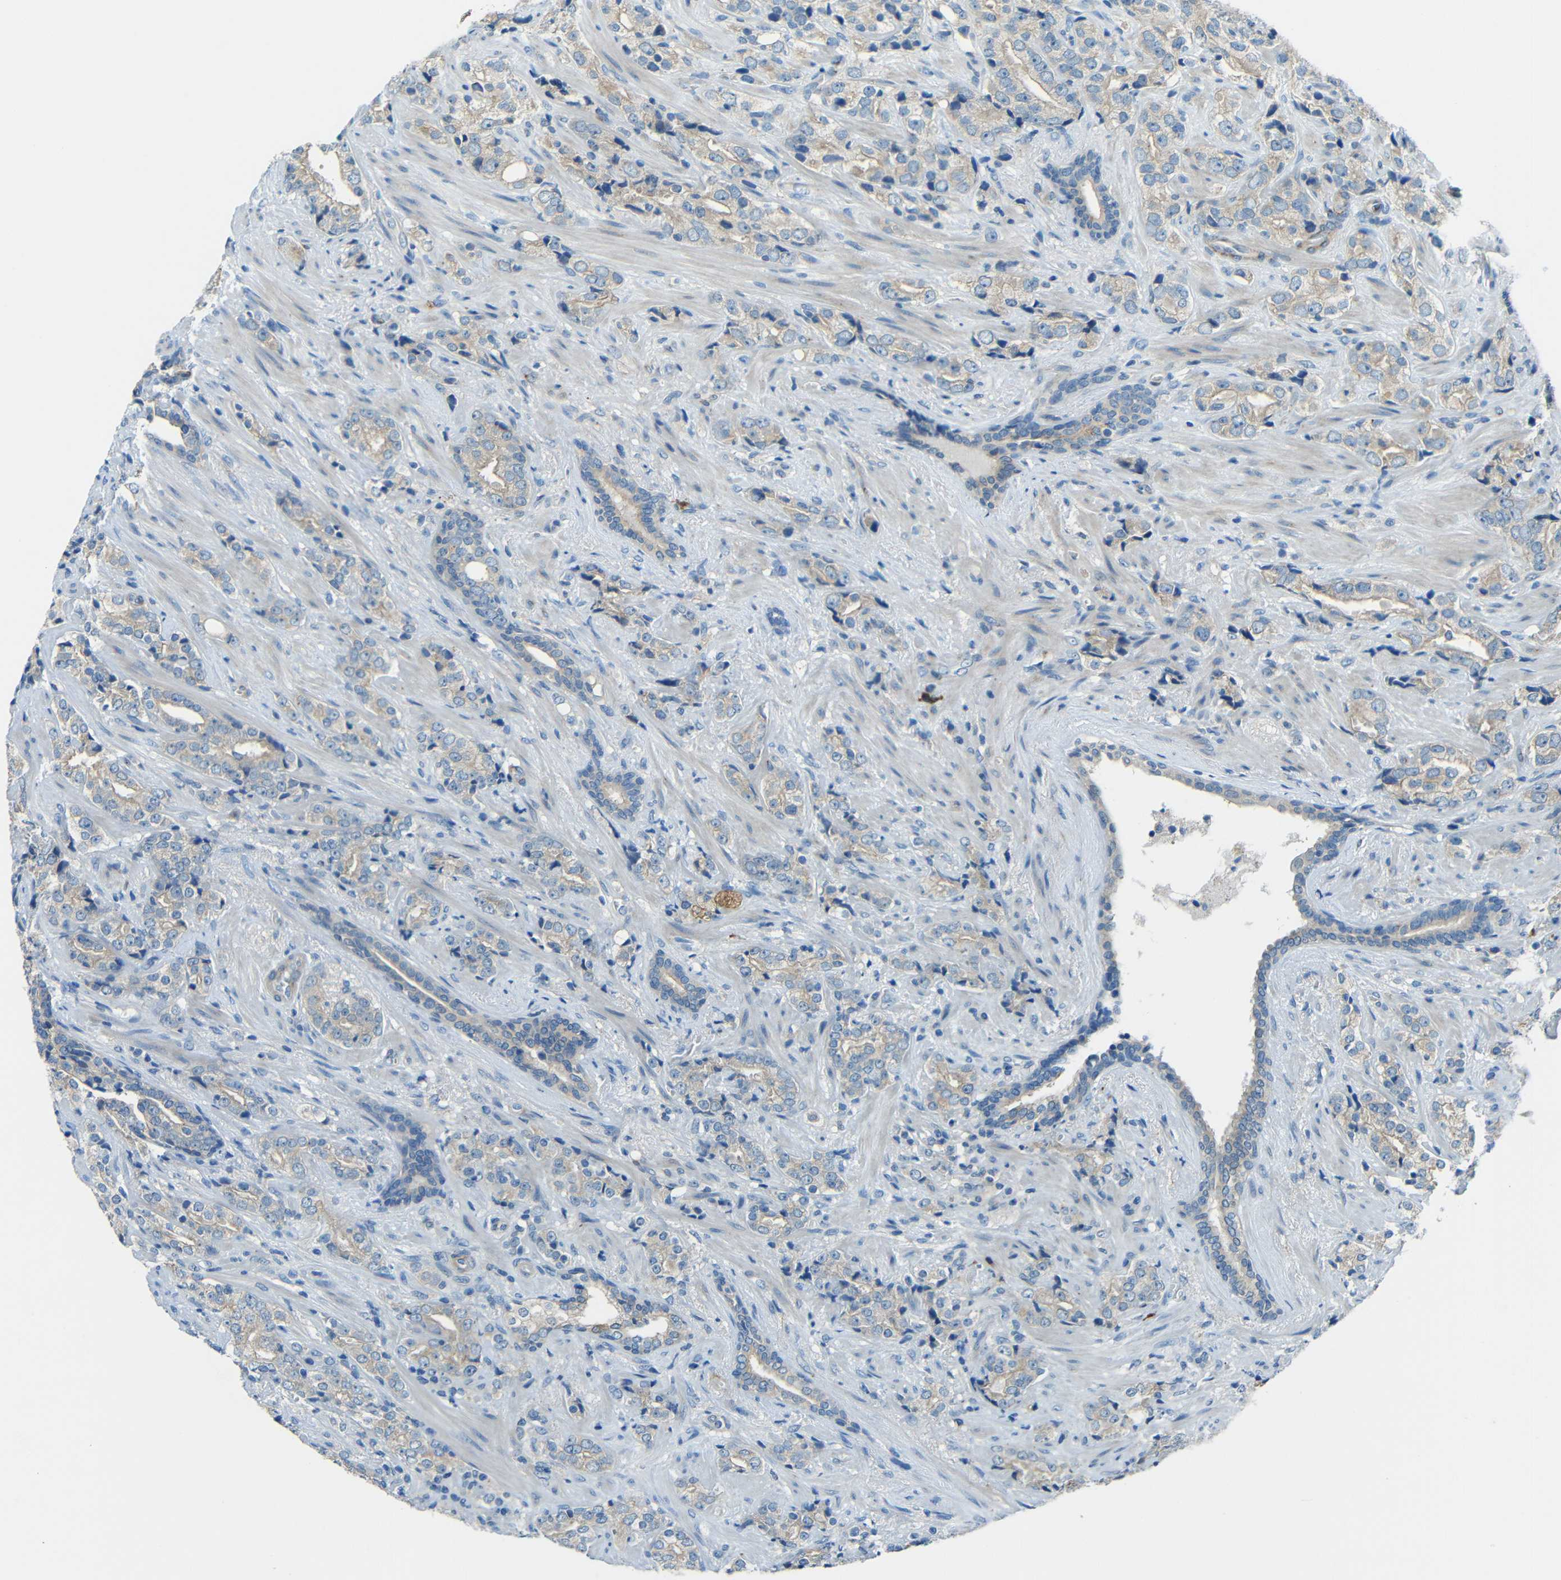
{"staining": {"intensity": "weak", "quantity": "25%-75%", "location": "cytoplasmic/membranous"}, "tissue": "prostate cancer", "cell_type": "Tumor cells", "image_type": "cancer", "snomed": [{"axis": "morphology", "description": "Adenocarcinoma, High grade"}, {"axis": "topography", "description": "Prostate"}], "caption": "Human prostate cancer stained with a brown dye displays weak cytoplasmic/membranous positive positivity in about 25%-75% of tumor cells.", "gene": "CYP26B1", "patient": {"sex": "male", "age": 71}}